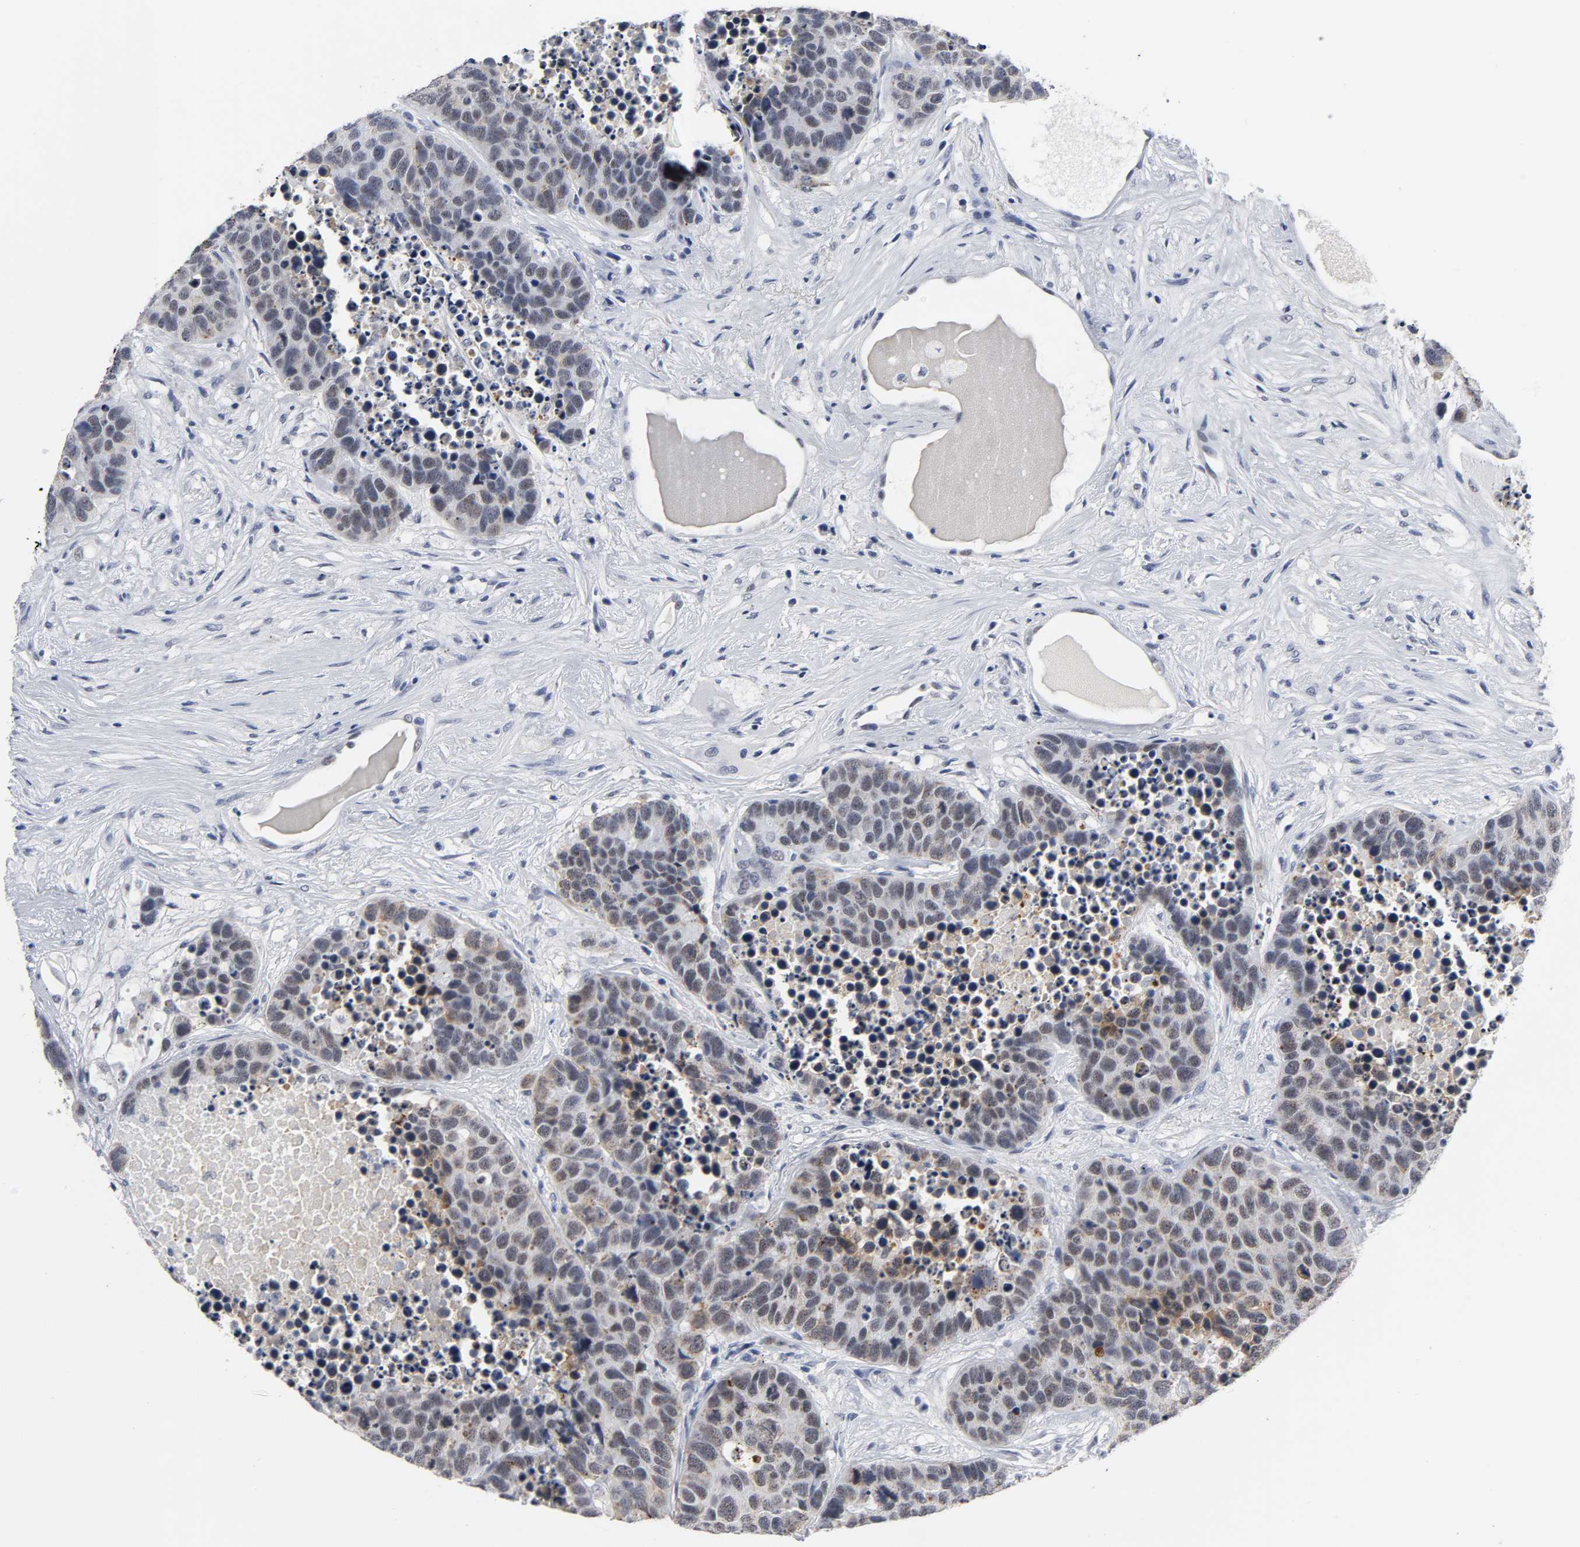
{"staining": {"intensity": "weak", "quantity": "25%-75%", "location": "cytoplasmic/membranous"}, "tissue": "carcinoid", "cell_type": "Tumor cells", "image_type": "cancer", "snomed": [{"axis": "morphology", "description": "Carcinoid, malignant, NOS"}, {"axis": "topography", "description": "Lung"}], "caption": "IHC of human carcinoid demonstrates low levels of weak cytoplasmic/membranous expression in about 25%-75% of tumor cells.", "gene": "GRHL2", "patient": {"sex": "male", "age": 60}}